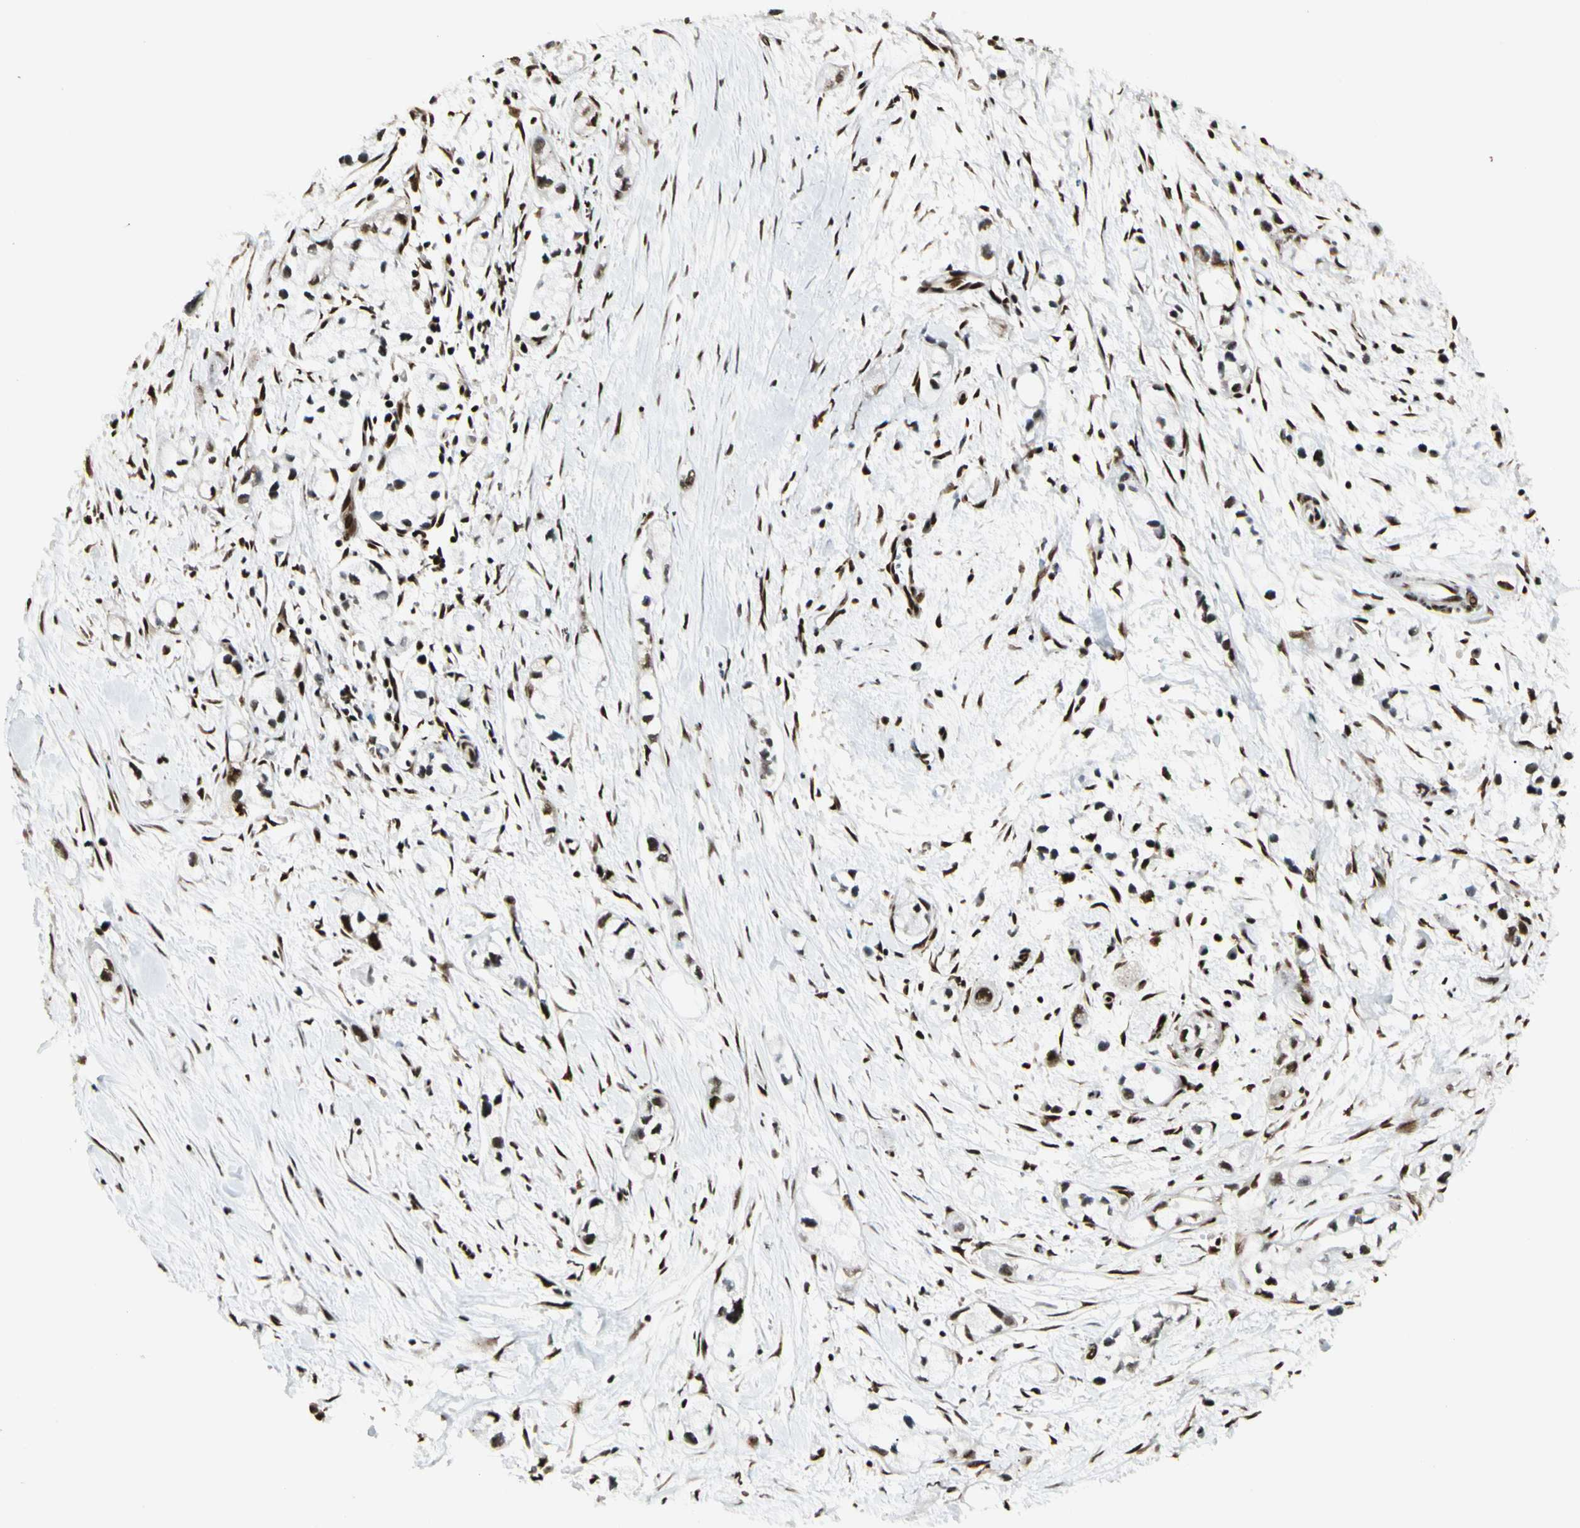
{"staining": {"intensity": "strong", "quantity": ">75%", "location": "nuclear"}, "tissue": "pancreatic cancer", "cell_type": "Tumor cells", "image_type": "cancer", "snomed": [{"axis": "morphology", "description": "Adenocarcinoma, NOS"}, {"axis": "topography", "description": "Pancreas"}], "caption": "Adenocarcinoma (pancreatic) stained with a brown dye displays strong nuclear positive staining in about >75% of tumor cells.", "gene": "FUS", "patient": {"sex": "male", "age": 74}}